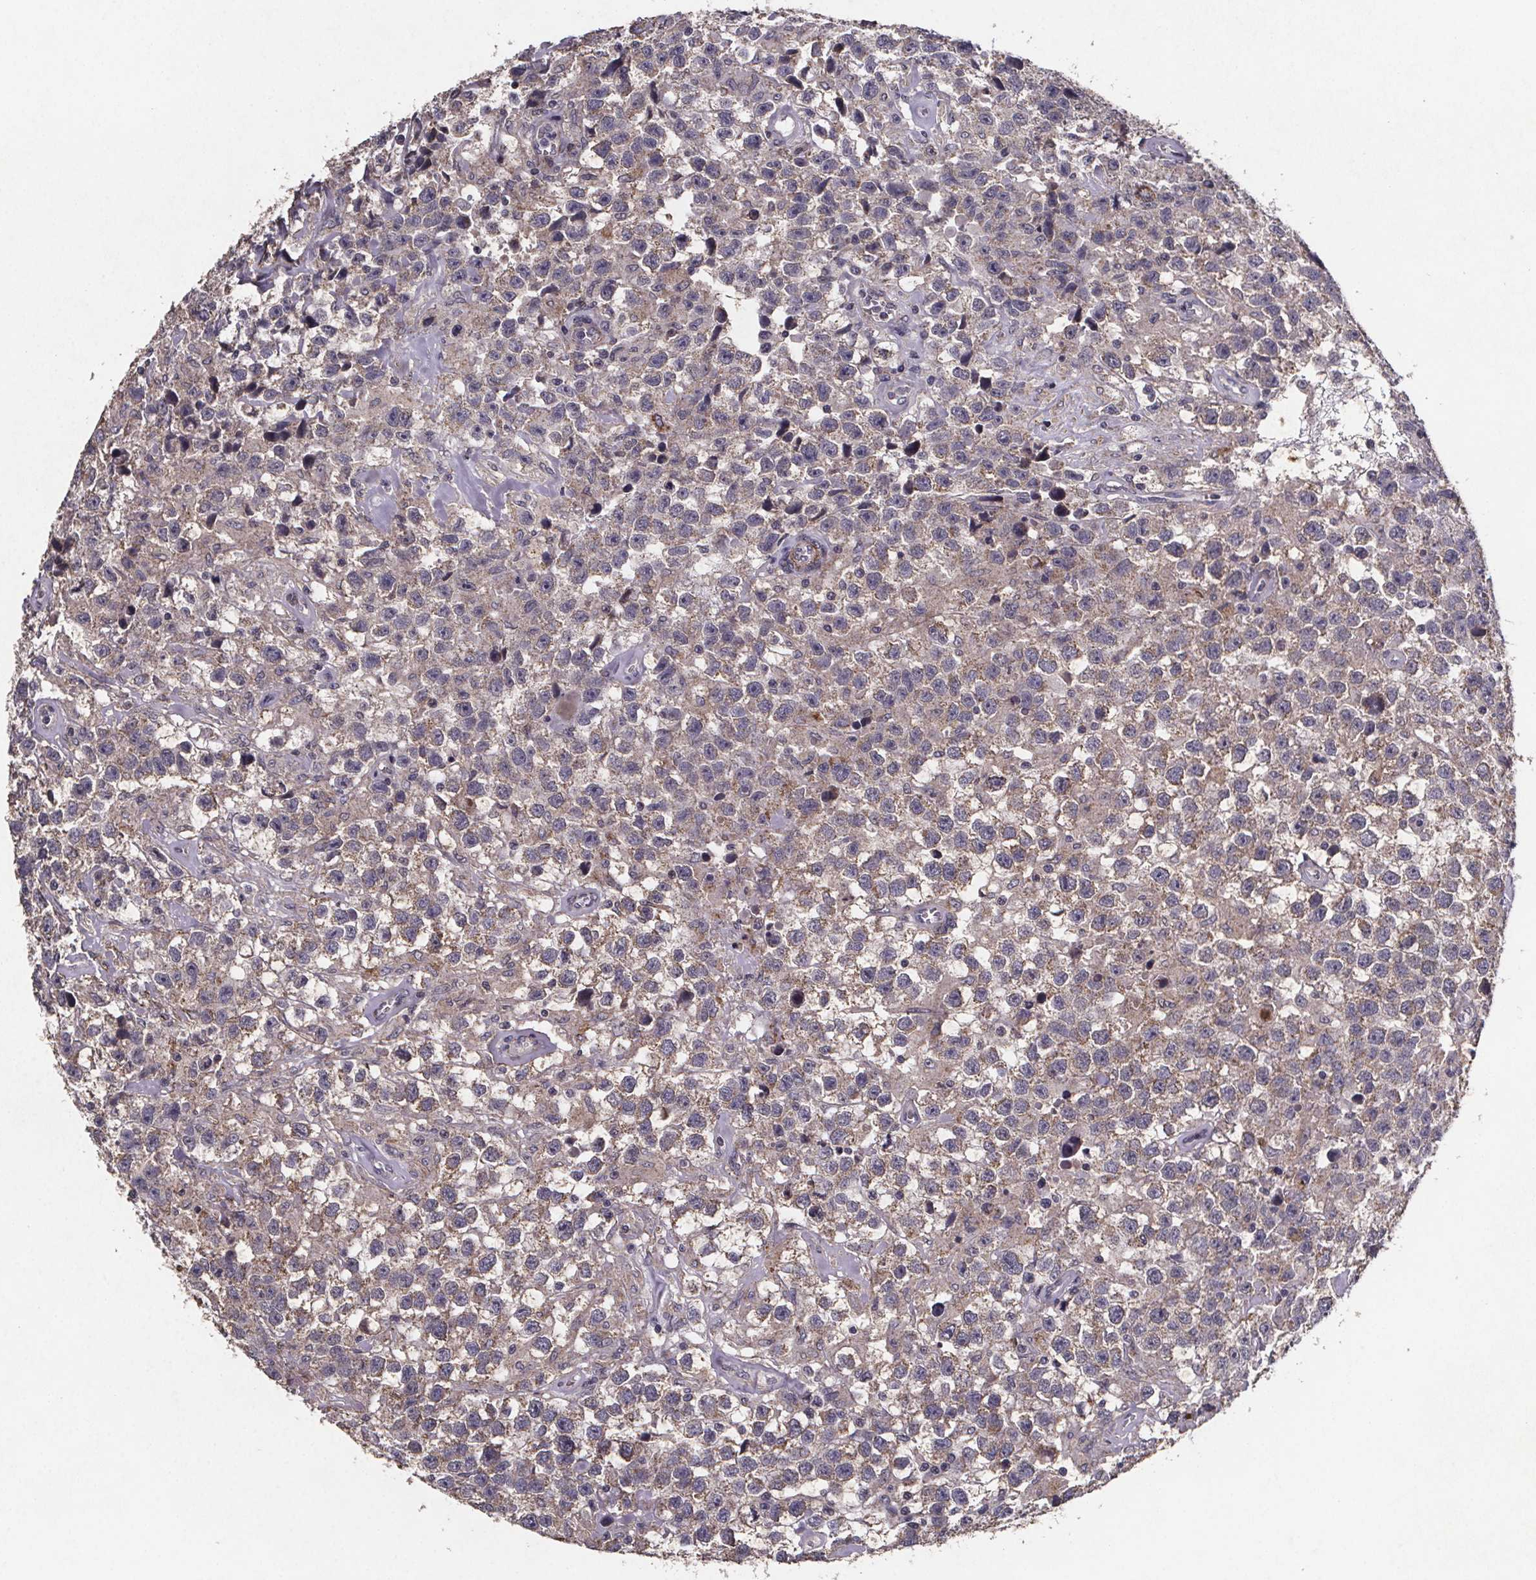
{"staining": {"intensity": "weak", "quantity": "25%-75%", "location": "cytoplasmic/membranous"}, "tissue": "testis cancer", "cell_type": "Tumor cells", "image_type": "cancer", "snomed": [{"axis": "morphology", "description": "Seminoma, NOS"}, {"axis": "topography", "description": "Testis"}], "caption": "Human testis seminoma stained with a protein marker exhibits weak staining in tumor cells.", "gene": "PALLD", "patient": {"sex": "male", "age": 43}}